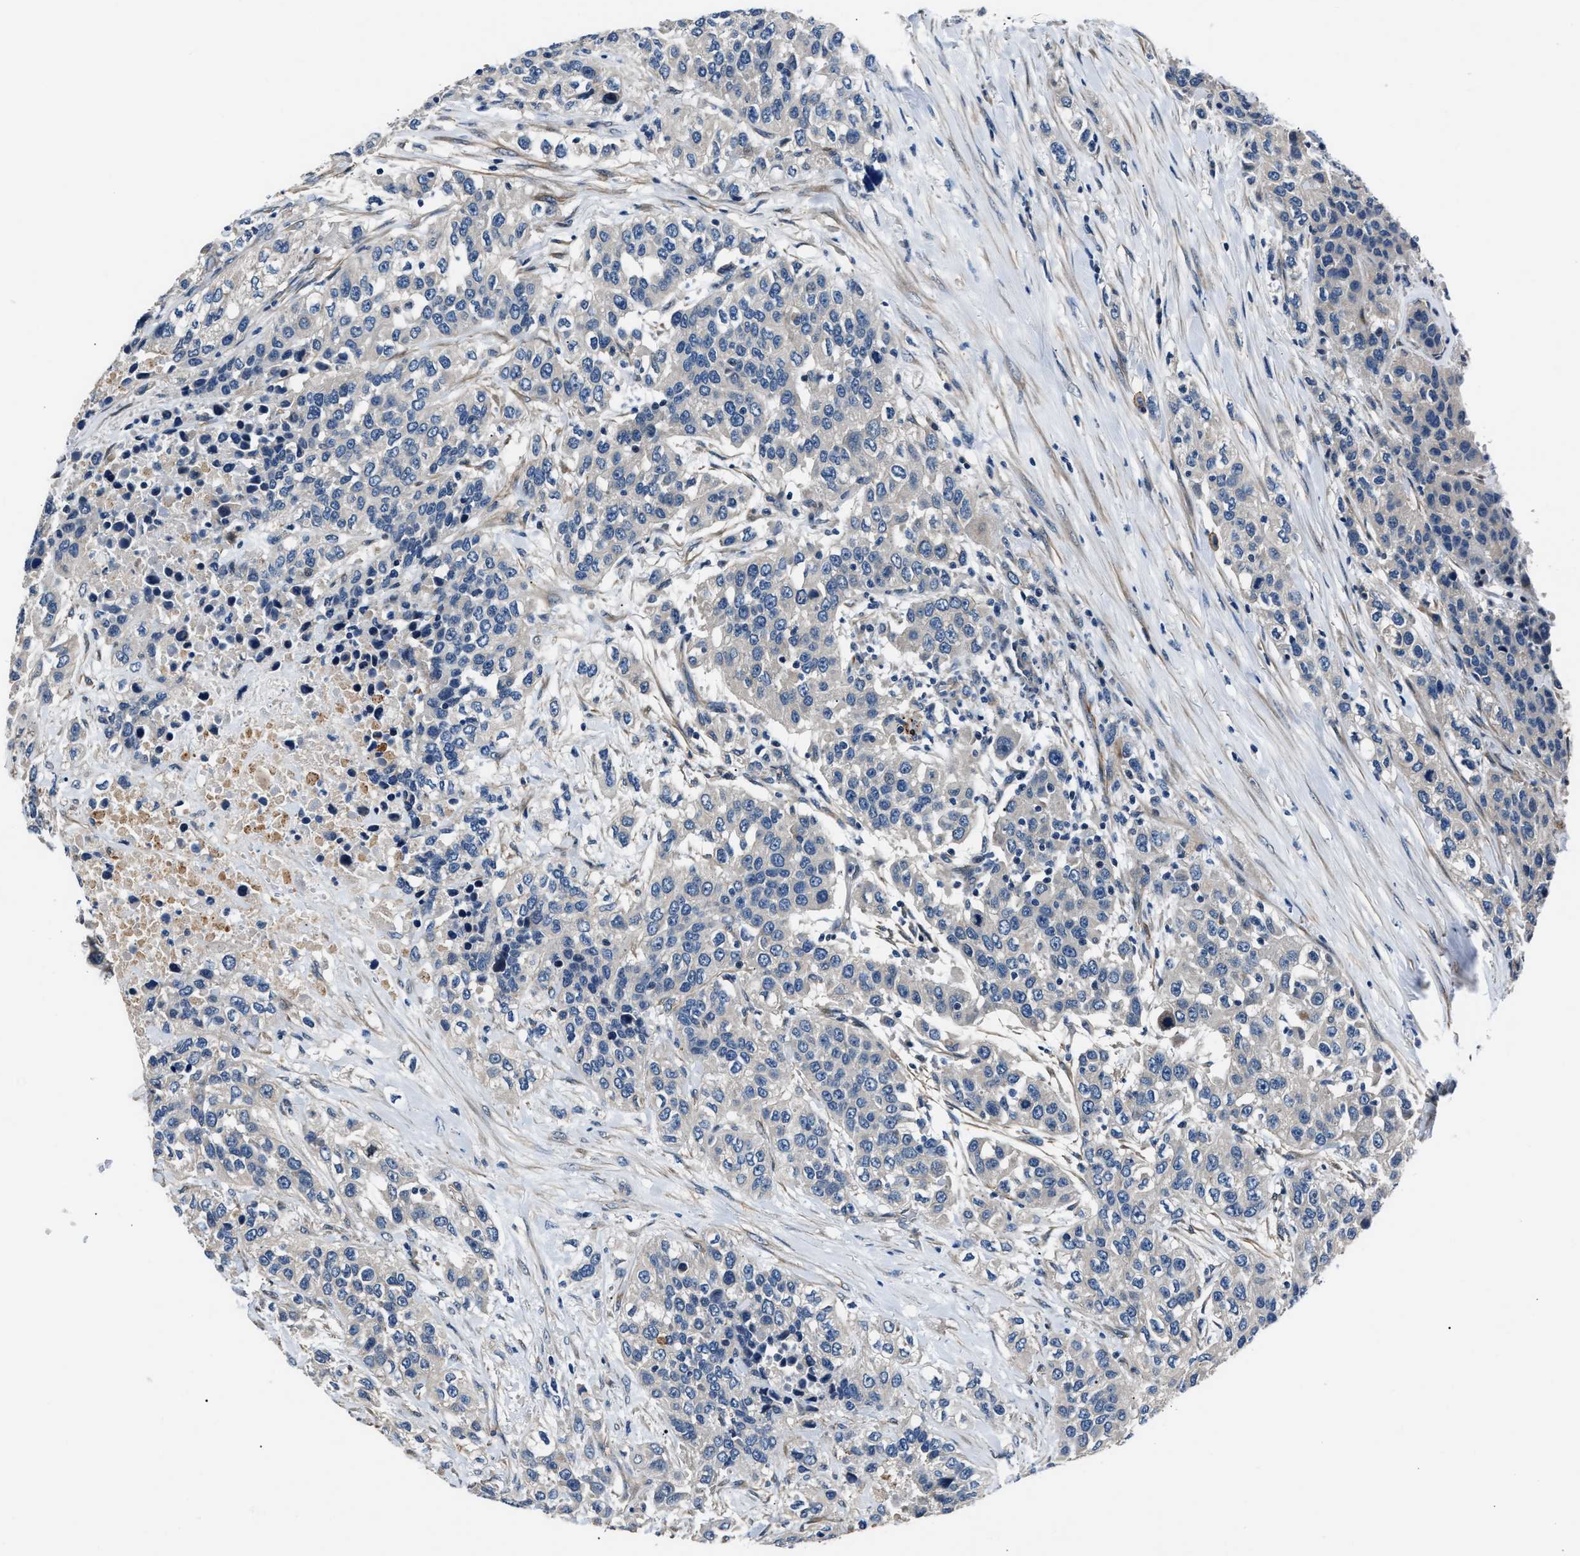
{"staining": {"intensity": "negative", "quantity": "none", "location": "none"}, "tissue": "urothelial cancer", "cell_type": "Tumor cells", "image_type": "cancer", "snomed": [{"axis": "morphology", "description": "Urothelial carcinoma, High grade"}, {"axis": "topography", "description": "Urinary bladder"}], "caption": "Tumor cells are negative for brown protein staining in urothelial cancer.", "gene": "MPDZ", "patient": {"sex": "female", "age": 80}}